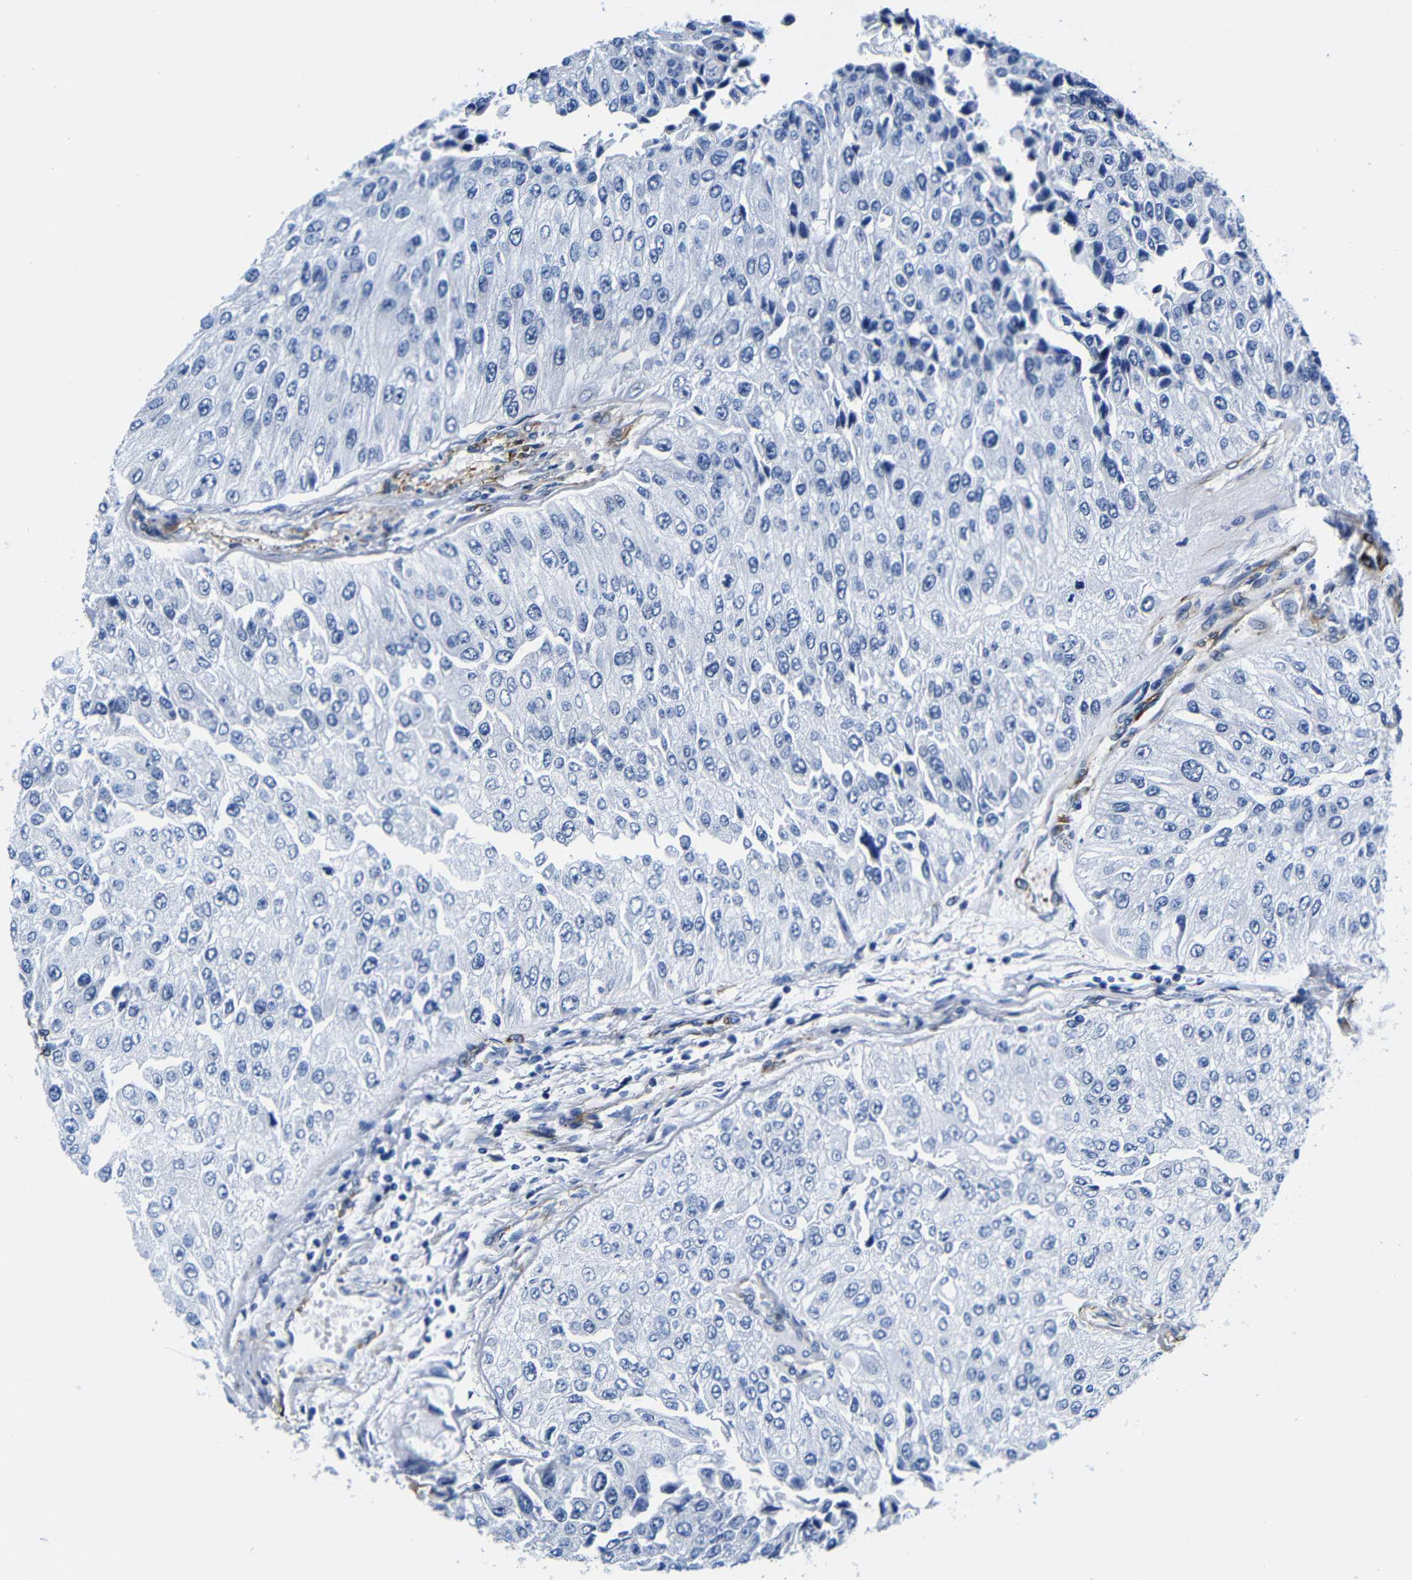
{"staining": {"intensity": "negative", "quantity": "none", "location": "none"}, "tissue": "urothelial cancer", "cell_type": "Tumor cells", "image_type": "cancer", "snomed": [{"axis": "morphology", "description": "Urothelial carcinoma, High grade"}, {"axis": "topography", "description": "Kidney"}, {"axis": "topography", "description": "Urinary bladder"}], "caption": "Tumor cells are negative for protein expression in human urothelial cancer. Brightfield microscopy of IHC stained with DAB (brown) and hematoxylin (blue), captured at high magnification.", "gene": "LRIG1", "patient": {"sex": "male", "age": 77}}